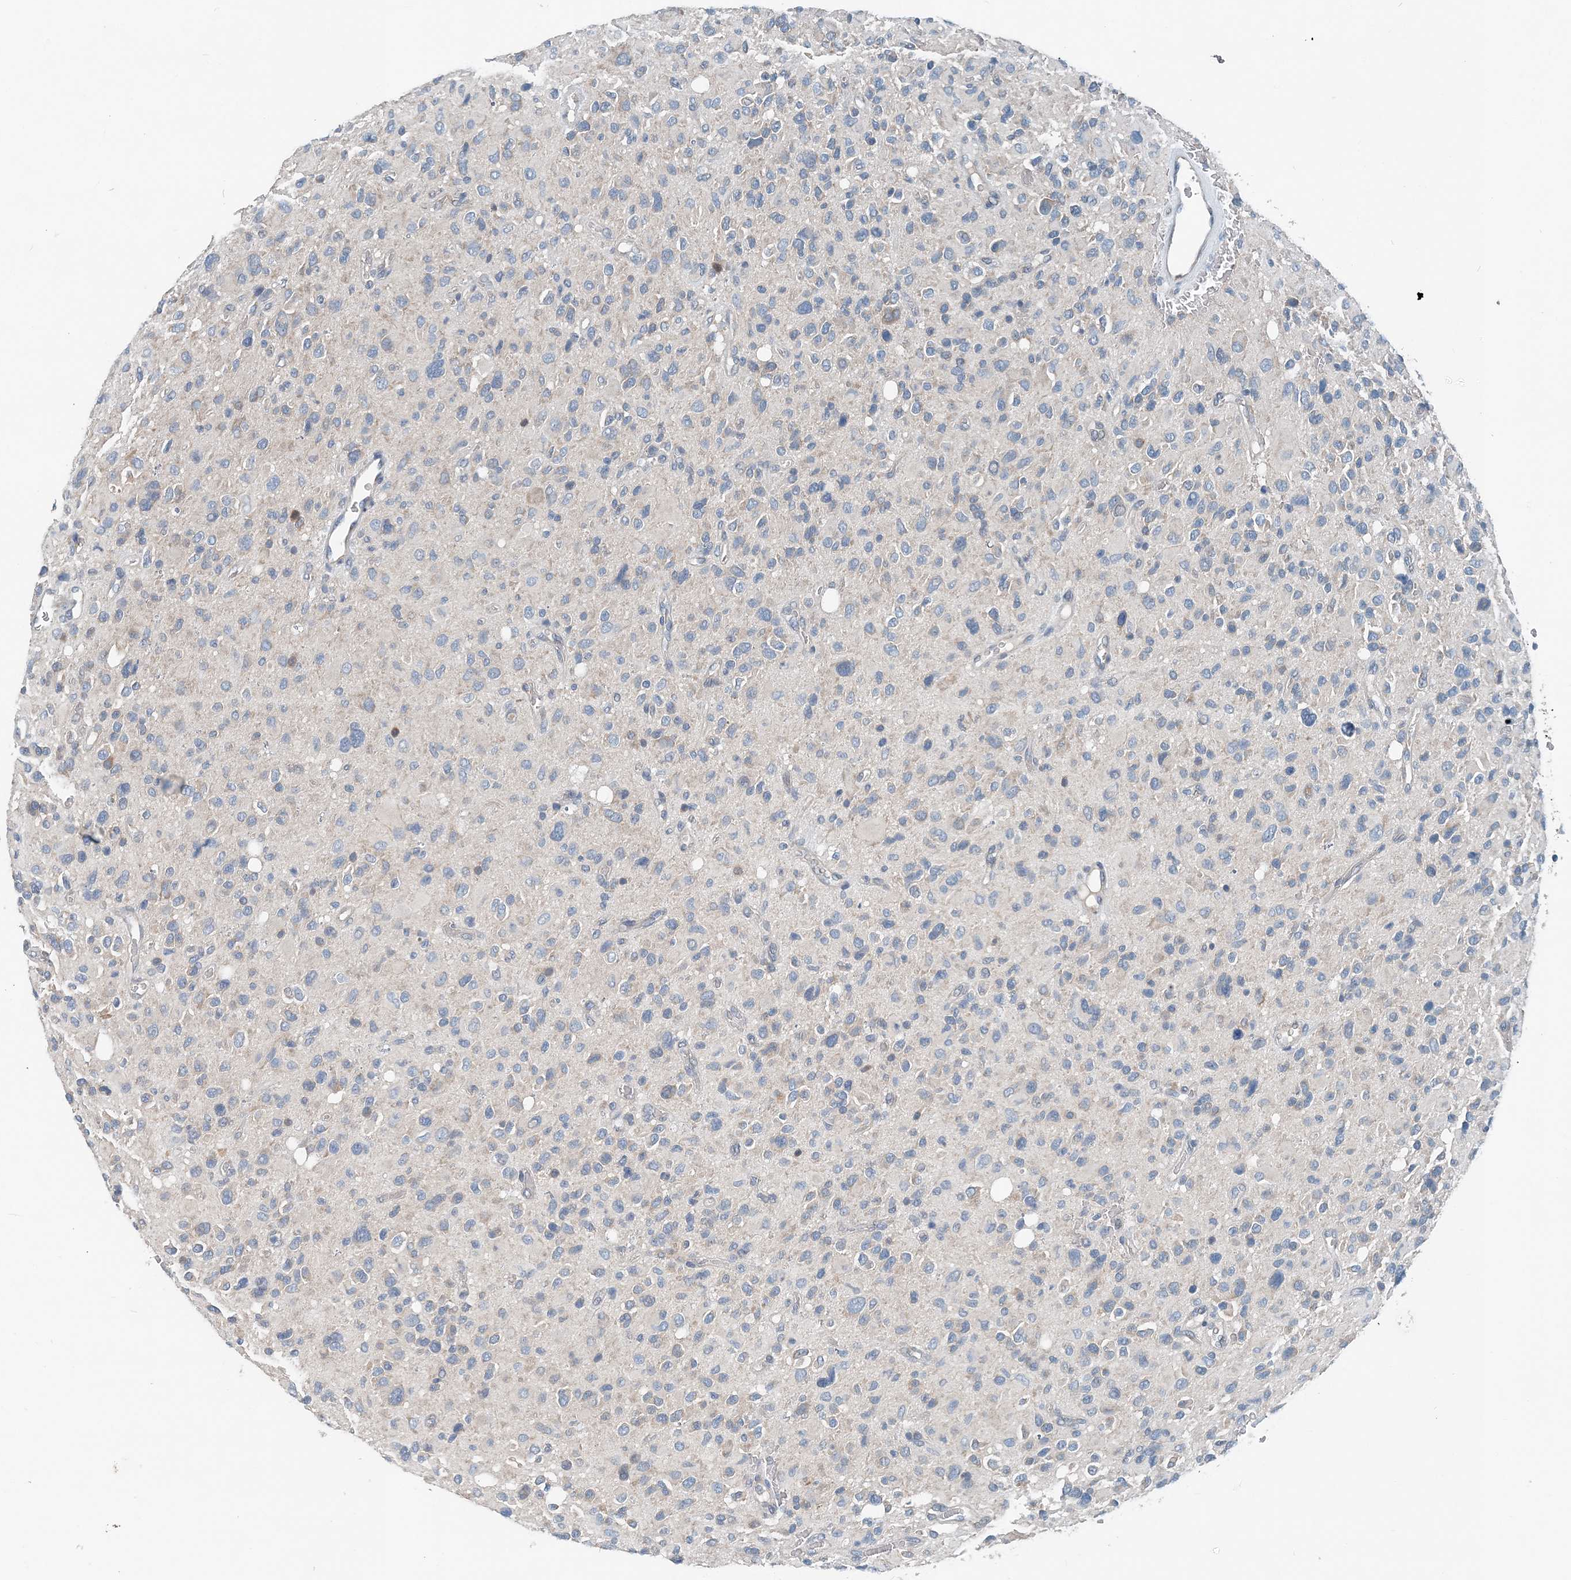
{"staining": {"intensity": "negative", "quantity": "none", "location": "none"}, "tissue": "glioma", "cell_type": "Tumor cells", "image_type": "cancer", "snomed": [{"axis": "morphology", "description": "Glioma, malignant, High grade"}, {"axis": "topography", "description": "Brain"}], "caption": "Malignant glioma (high-grade) stained for a protein using immunohistochemistry displays no positivity tumor cells.", "gene": "EEF1A2", "patient": {"sex": "male", "age": 48}}